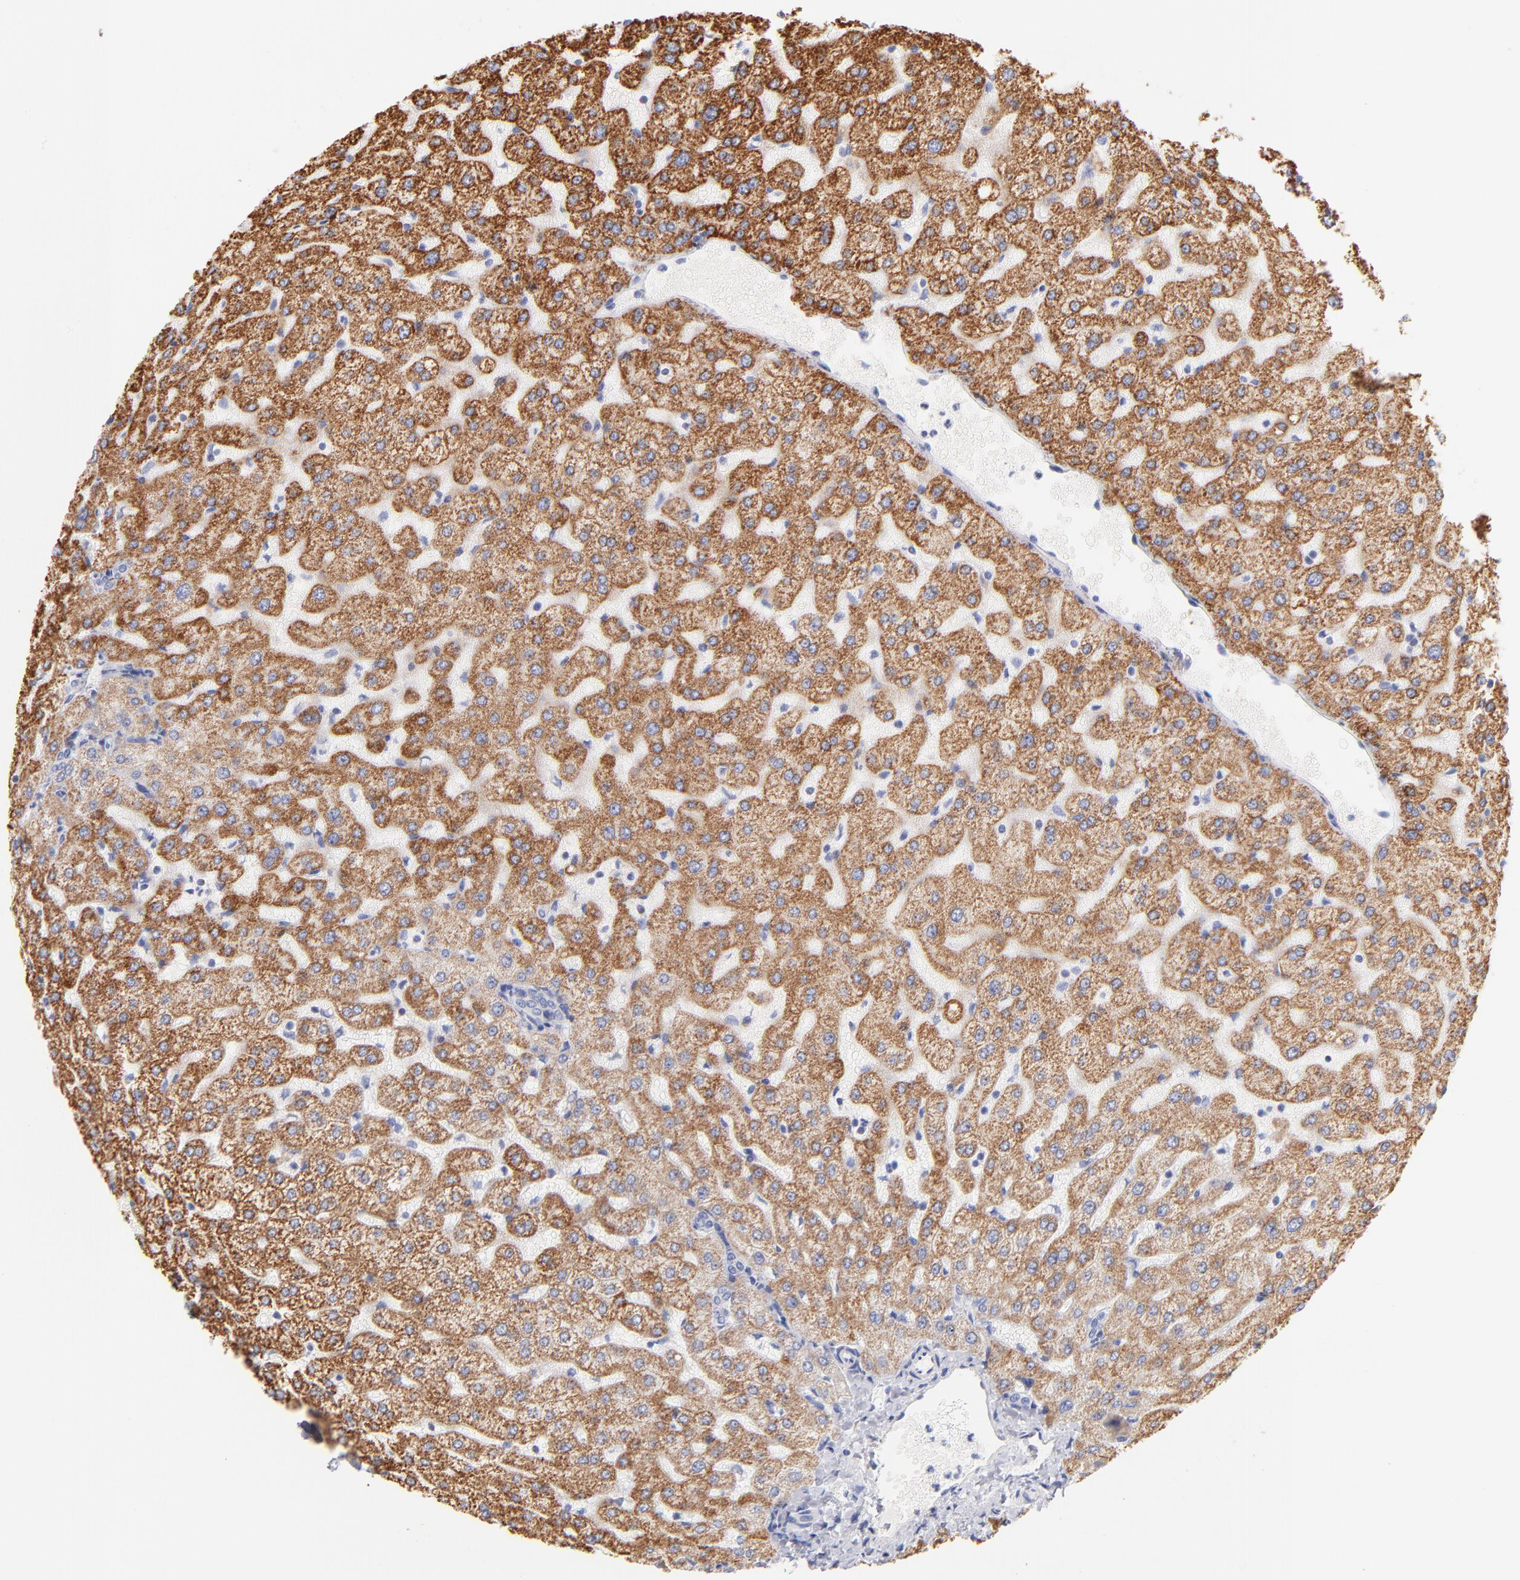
{"staining": {"intensity": "negative", "quantity": "none", "location": "none"}, "tissue": "liver", "cell_type": "Cholangiocytes", "image_type": "normal", "snomed": [{"axis": "morphology", "description": "Normal tissue, NOS"}, {"axis": "morphology", "description": "Fibrosis, NOS"}, {"axis": "topography", "description": "Liver"}], "caption": "A high-resolution image shows immunohistochemistry staining of unremarkable liver, which exhibits no significant staining in cholangiocytes. Brightfield microscopy of immunohistochemistry (IHC) stained with DAB (brown) and hematoxylin (blue), captured at high magnification.", "gene": "AIFM1", "patient": {"sex": "female", "age": 29}}